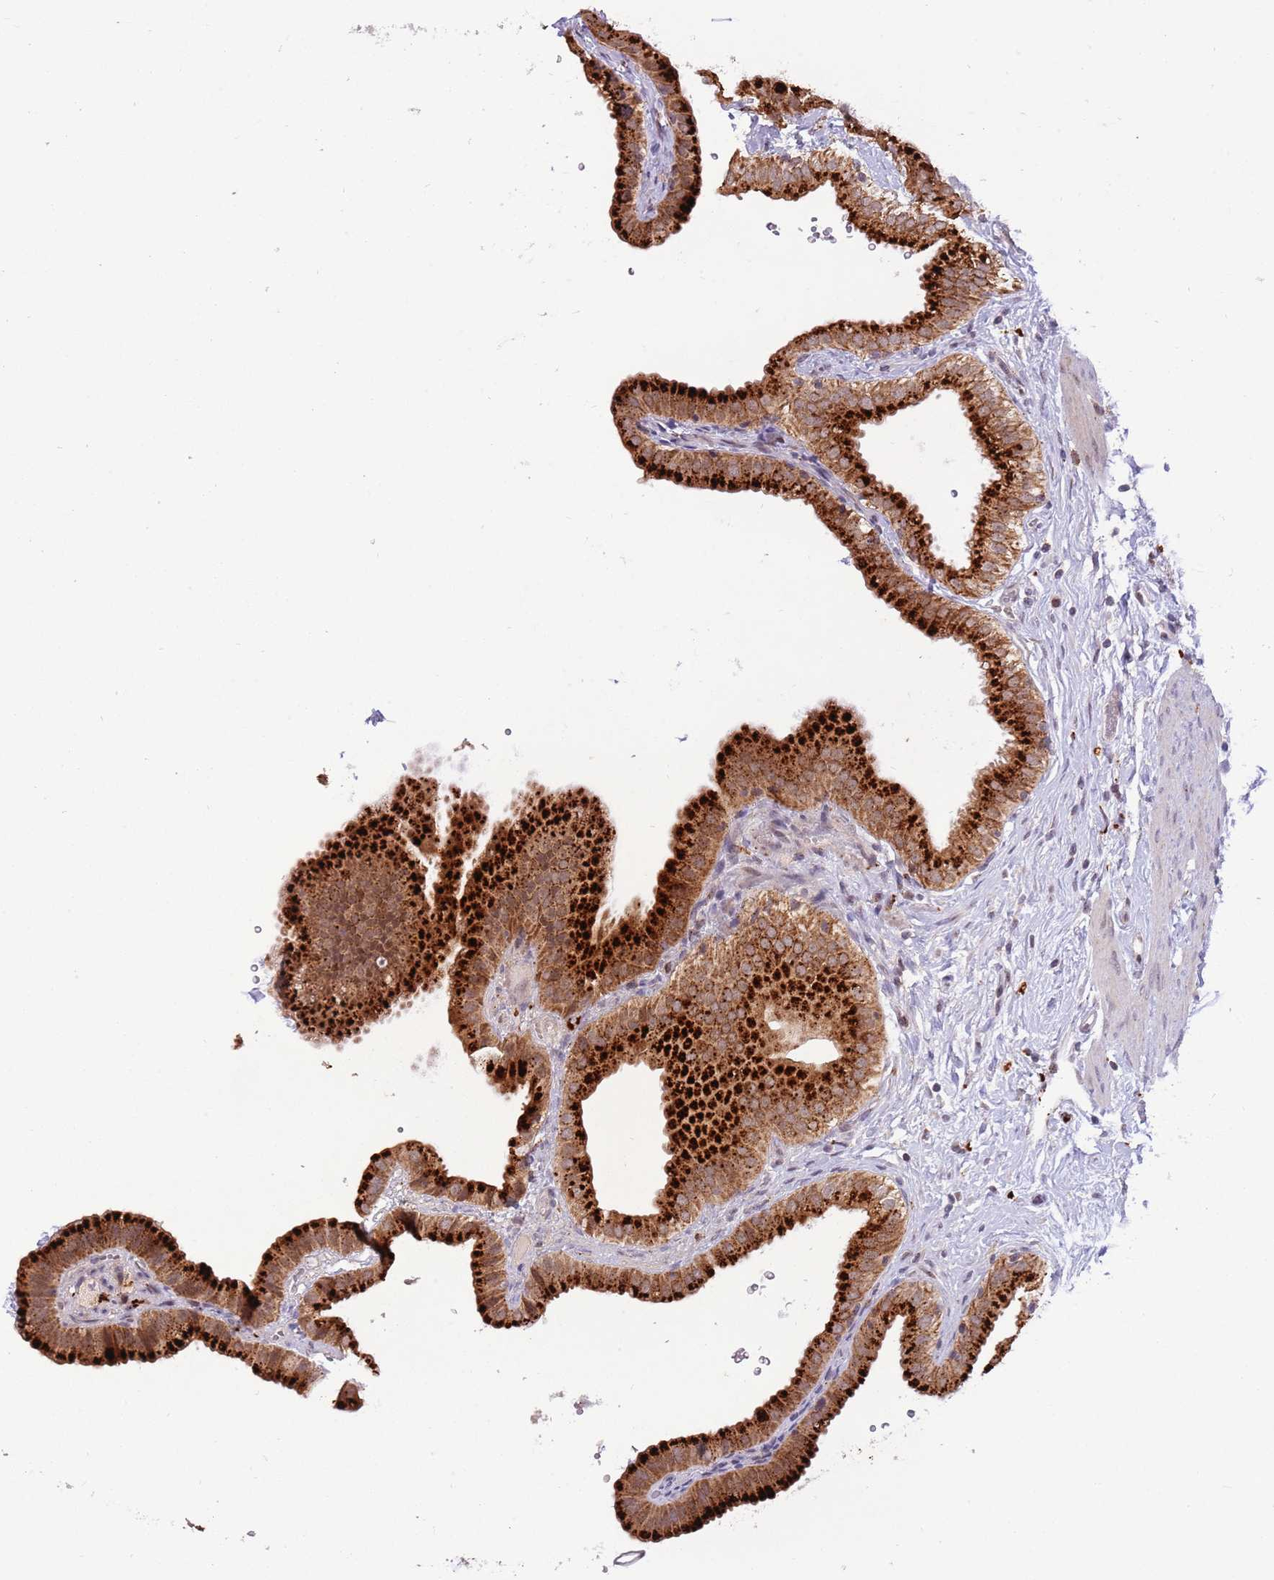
{"staining": {"intensity": "strong", "quantity": ">75%", "location": "cytoplasmic/membranous"}, "tissue": "gallbladder", "cell_type": "Glandular cells", "image_type": "normal", "snomed": [{"axis": "morphology", "description": "Normal tissue, NOS"}, {"axis": "topography", "description": "Gallbladder"}], "caption": "Human gallbladder stained for a protein (brown) exhibits strong cytoplasmic/membranous positive staining in approximately >75% of glandular cells.", "gene": "TRIM27", "patient": {"sex": "female", "age": 61}}